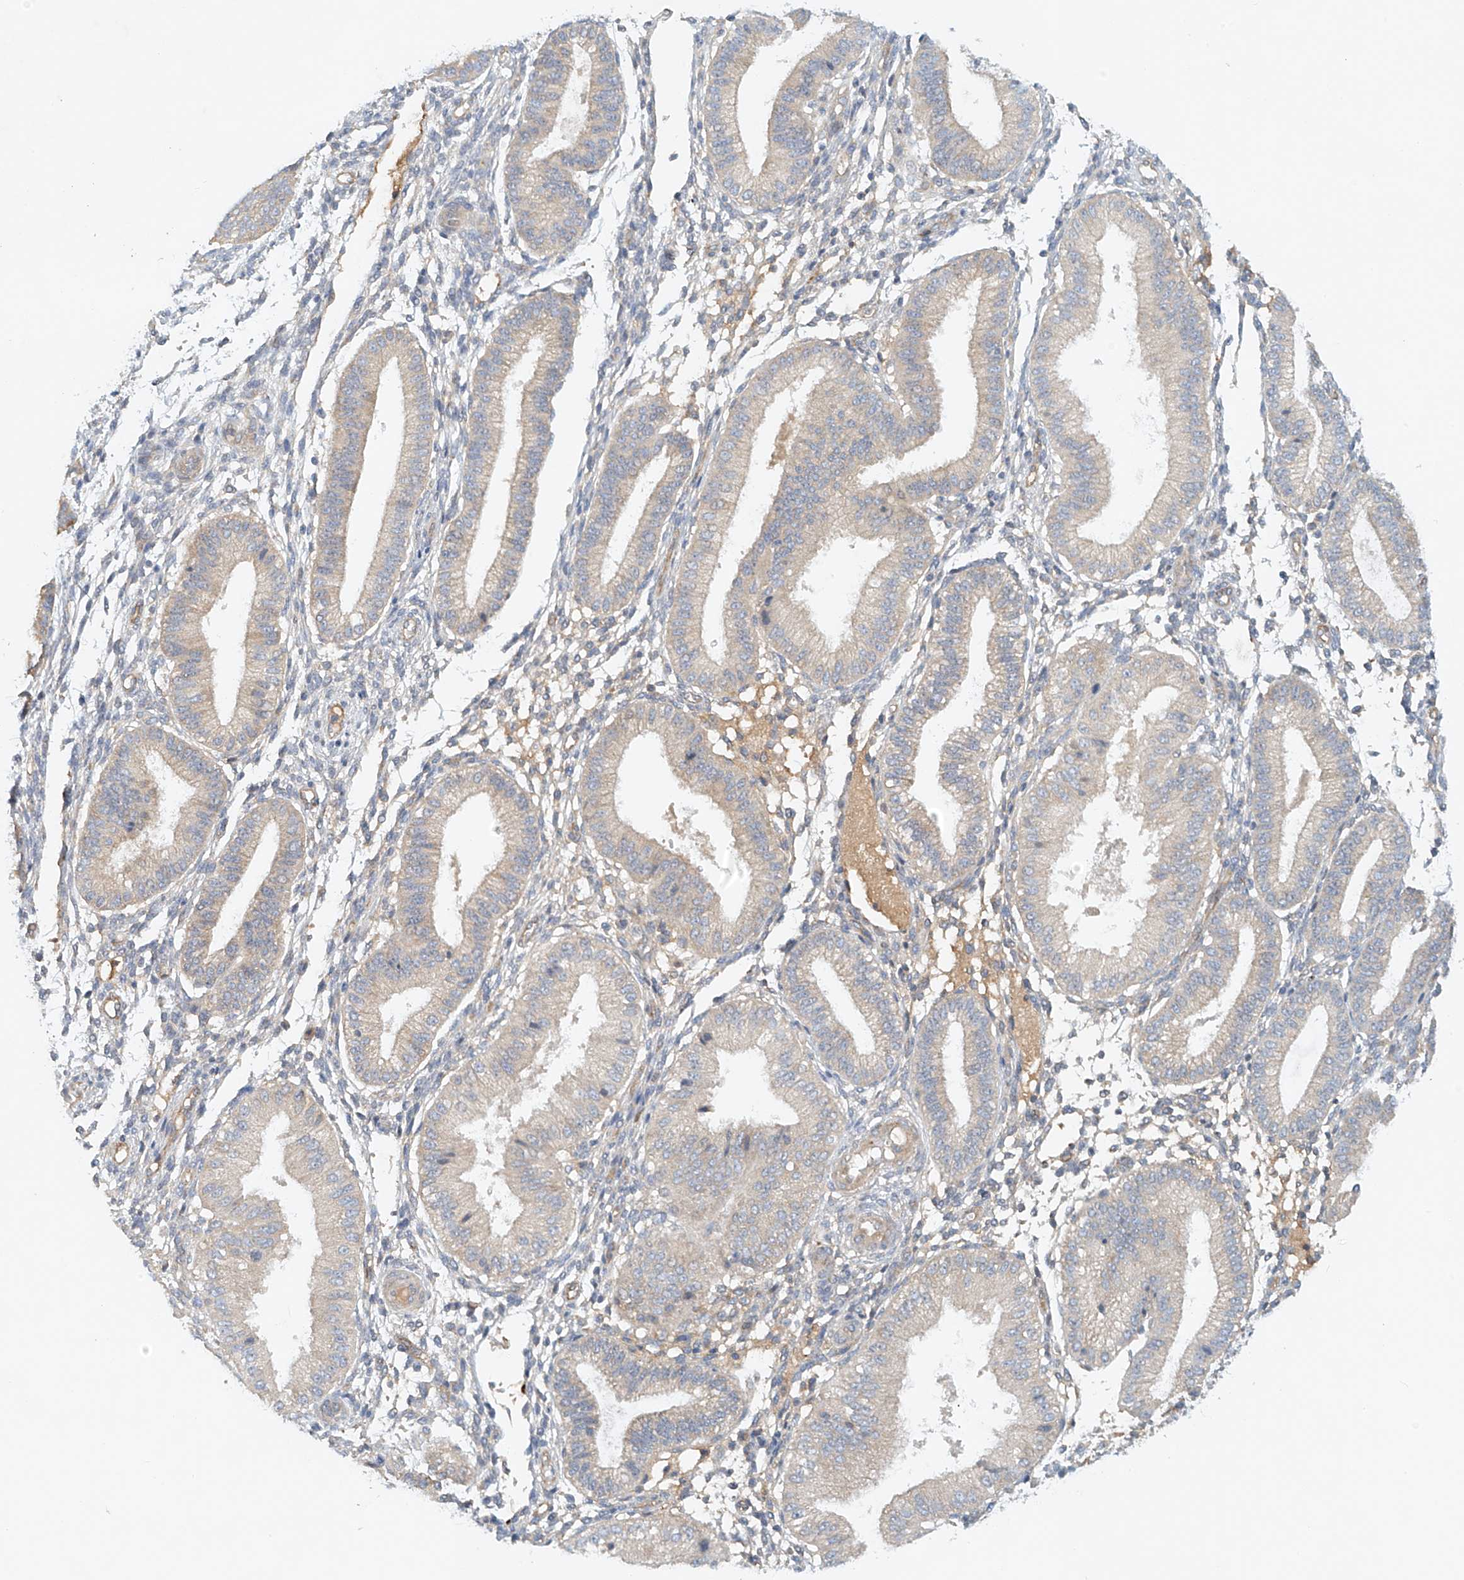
{"staining": {"intensity": "weak", "quantity": "<25%", "location": "cytoplasmic/membranous"}, "tissue": "endometrium", "cell_type": "Cells in endometrial stroma", "image_type": "normal", "snomed": [{"axis": "morphology", "description": "Normal tissue, NOS"}, {"axis": "topography", "description": "Endometrium"}], "caption": "High magnification brightfield microscopy of benign endometrium stained with DAB (3,3'-diaminobenzidine) (brown) and counterstained with hematoxylin (blue): cells in endometrial stroma show no significant positivity.", "gene": "ENSG00000266202", "patient": {"sex": "female", "age": 39}}